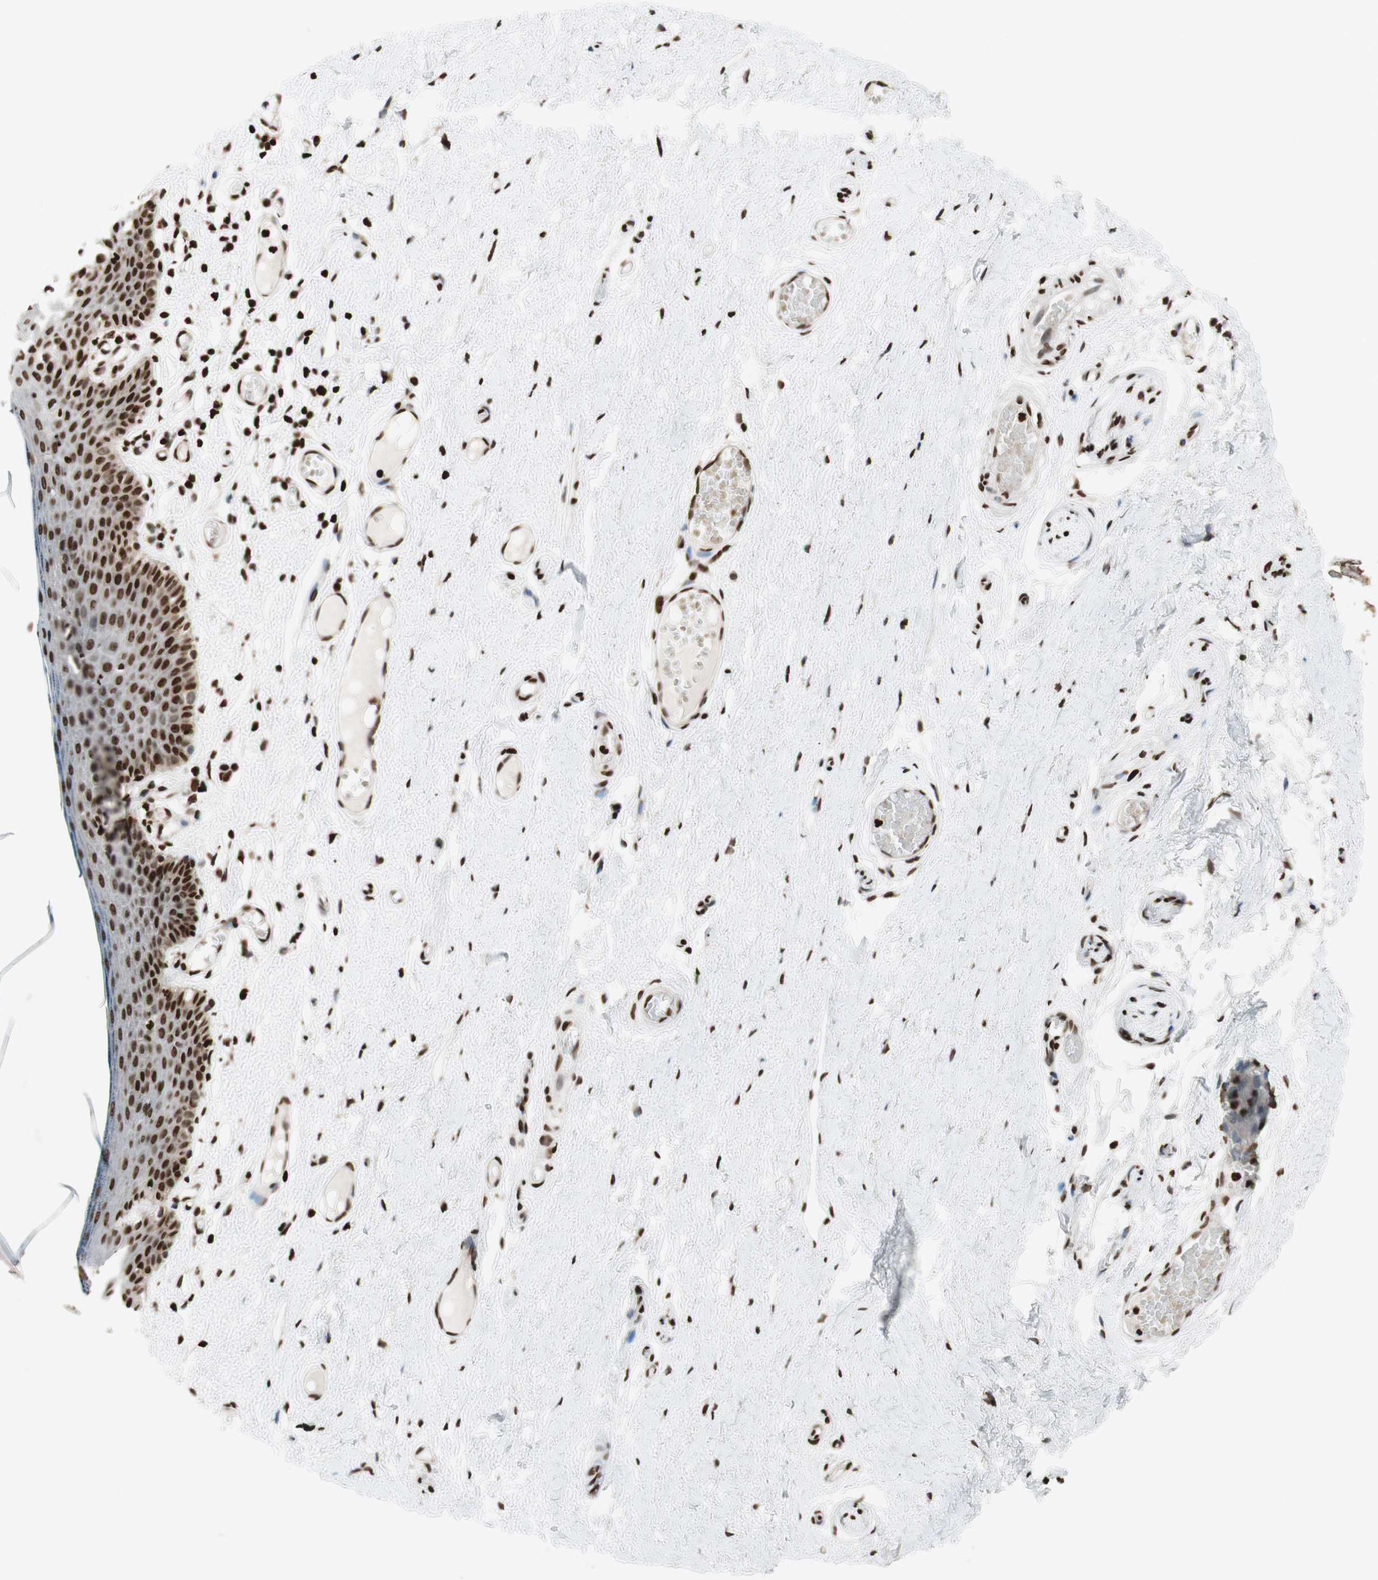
{"staining": {"intensity": "strong", "quantity": ">75%", "location": "nuclear"}, "tissue": "skin", "cell_type": "Epidermal cells", "image_type": "normal", "snomed": [{"axis": "morphology", "description": "Normal tissue, NOS"}, {"axis": "topography", "description": "Adipose tissue"}, {"axis": "topography", "description": "Vascular tissue"}, {"axis": "topography", "description": "Anal"}, {"axis": "topography", "description": "Peripheral nerve tissue"}], "caption": "Brown immunohistochemical staining in benign human skin shows strong nuclear staining in about >75% of epidermal cells.", "gene": "NCOA3", "patient": {"sex": "female", "age": 54}}